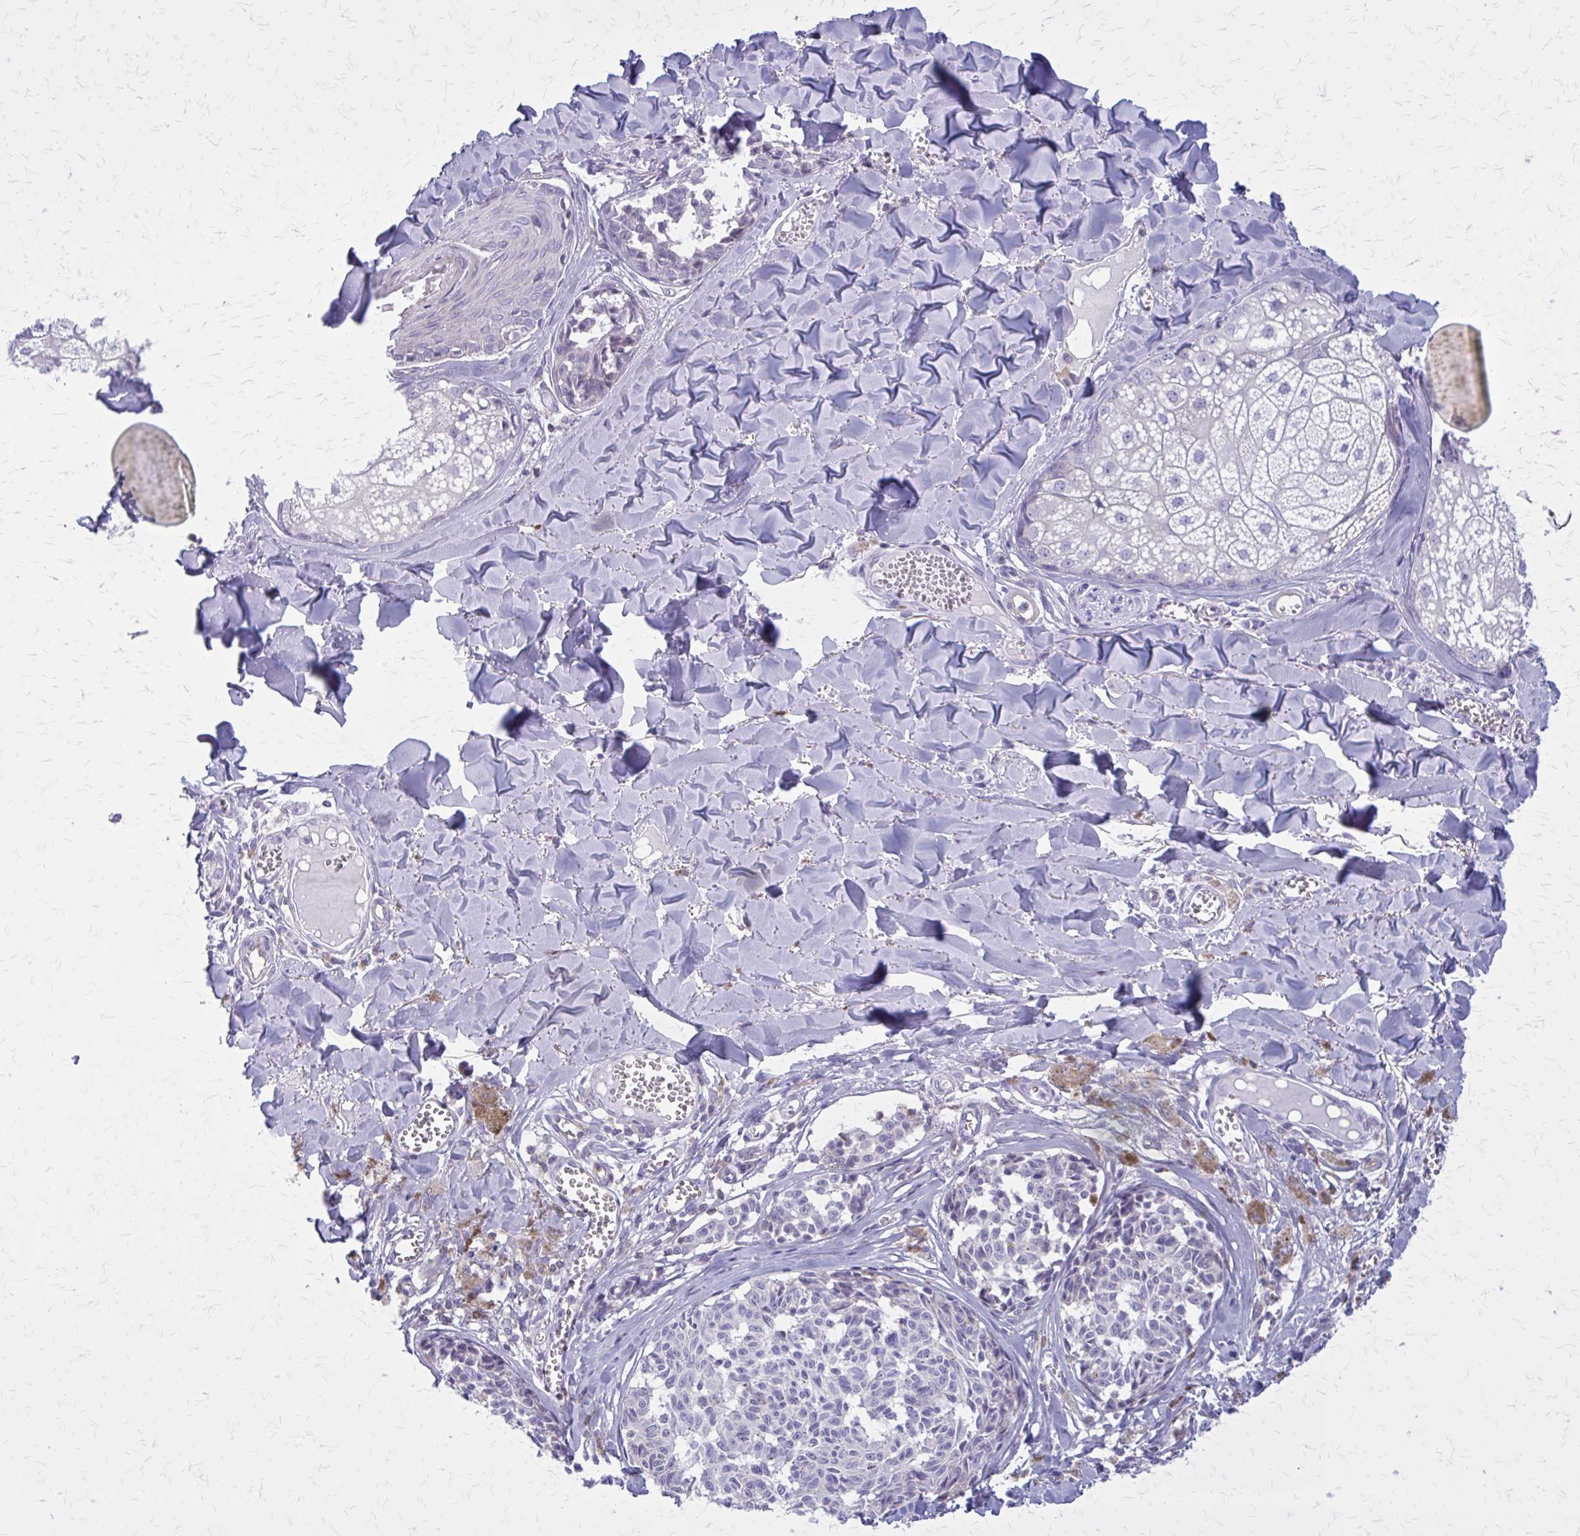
{"staining": {"intensity": "negative", "quantity": "none", "location": "none"}, "tissue": "melanoma", "cell_type": "Tumor cells", "image_type": "cancer", "snomed": [{"axis": "morphology", "description": "Malignant melanoma, NOS"}, {"axis": "topography", "description": "Skin"}], "caption": "Immunohistochemistry (IHC) histopathology image of human melanoma stained for a protein (brown), which shows no positivity in tumor cells.", "gene": "PITPNM1", "patient": {"sex": "female", "age": 43}}